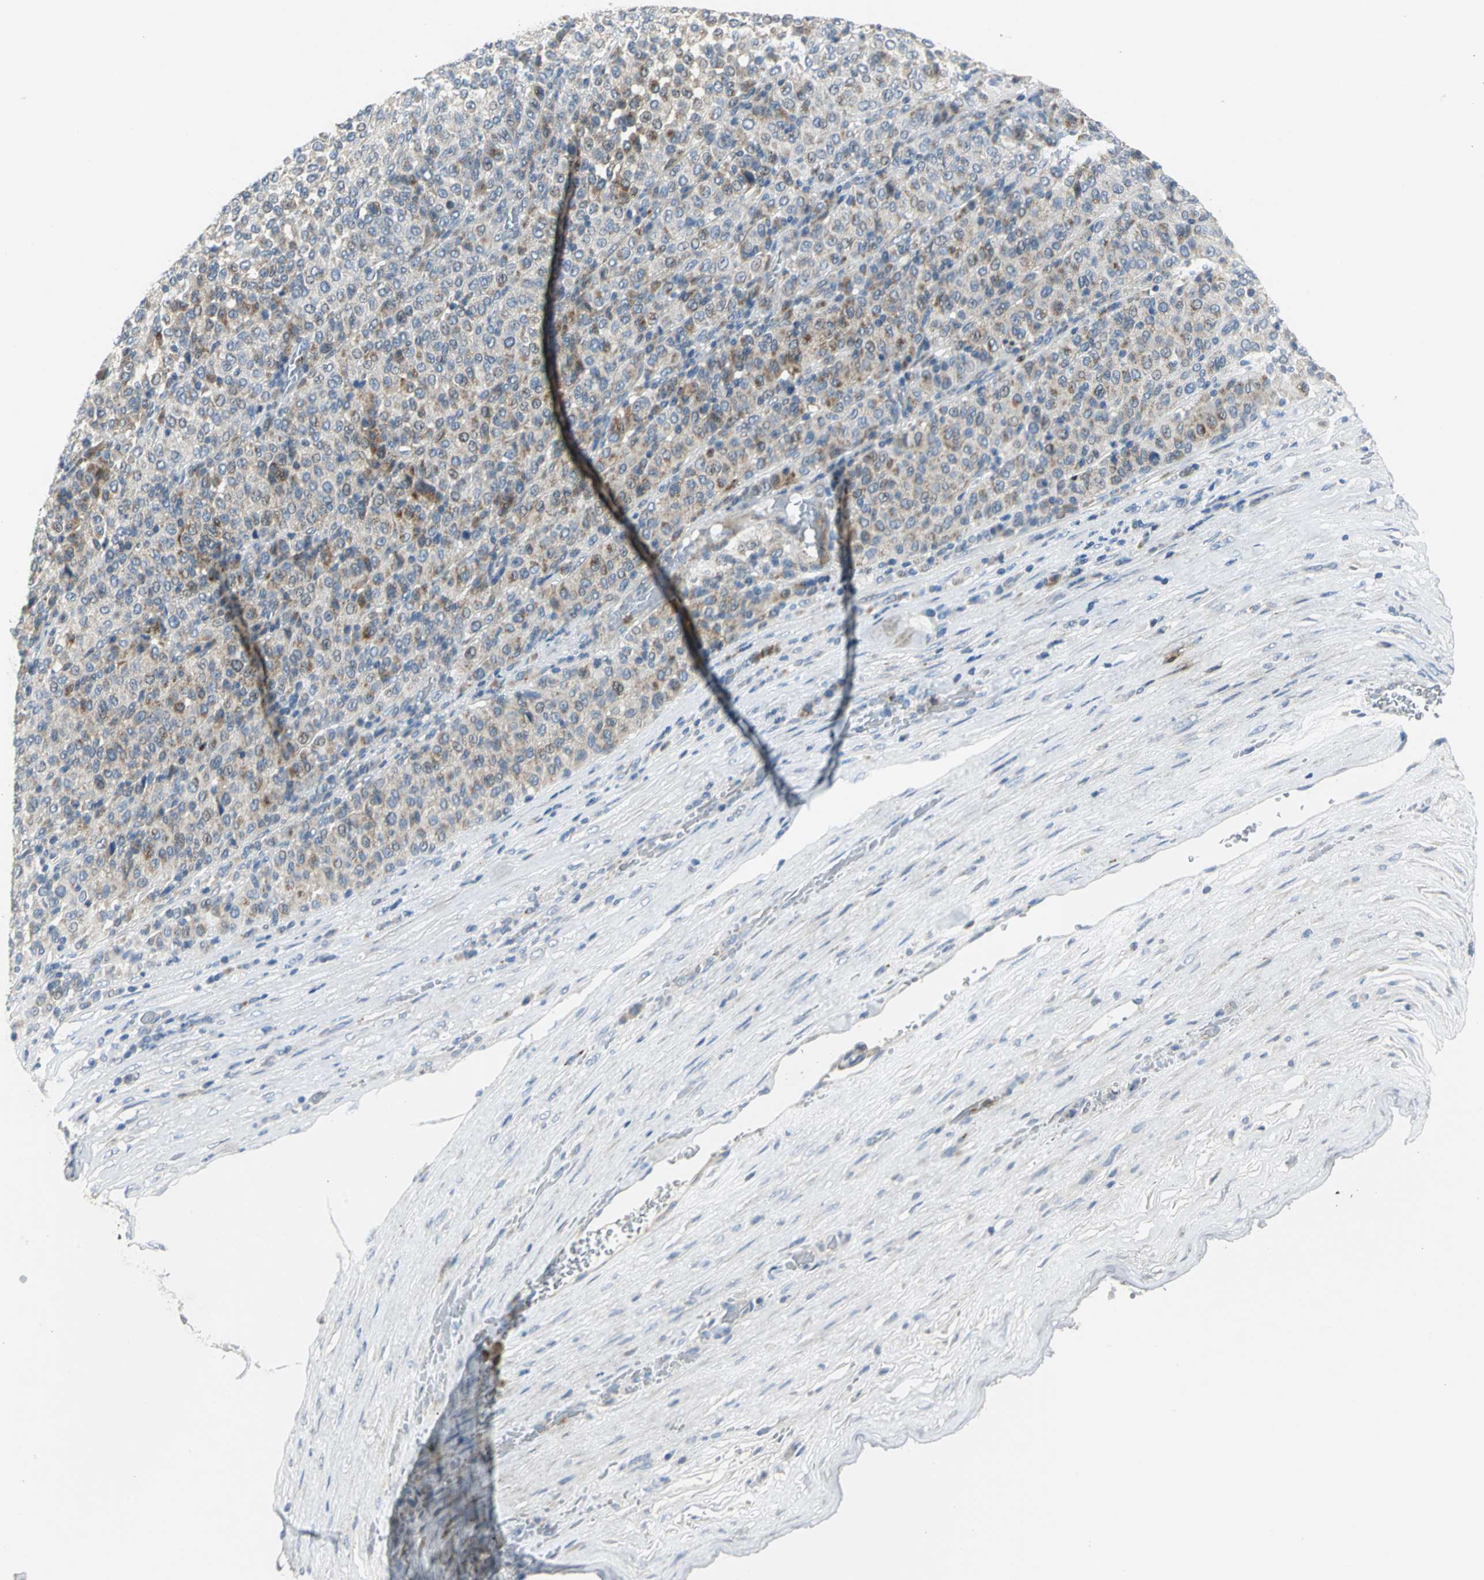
{"staining": {"intensity": "moderate", "quantity": "25%-75%", "location": "cytoplasmic/membranous"}, "tissue": "melanoma", "cell_type": "Tumor cells", "image_type": "cancer", "snomed": [{"axis": "morphology", "description": "Malignant melanoma, Metastatic site"}, {"axis": "topography", "description": "Pancreas"}], "caption": "Melanoma stained with a brown dye displays moderate cytoplasmic/membranous positive staining in about 25%-75% of tumor cells.", "gene": "SPPL2B", "patient": {"sex": "female", "age": 30}}